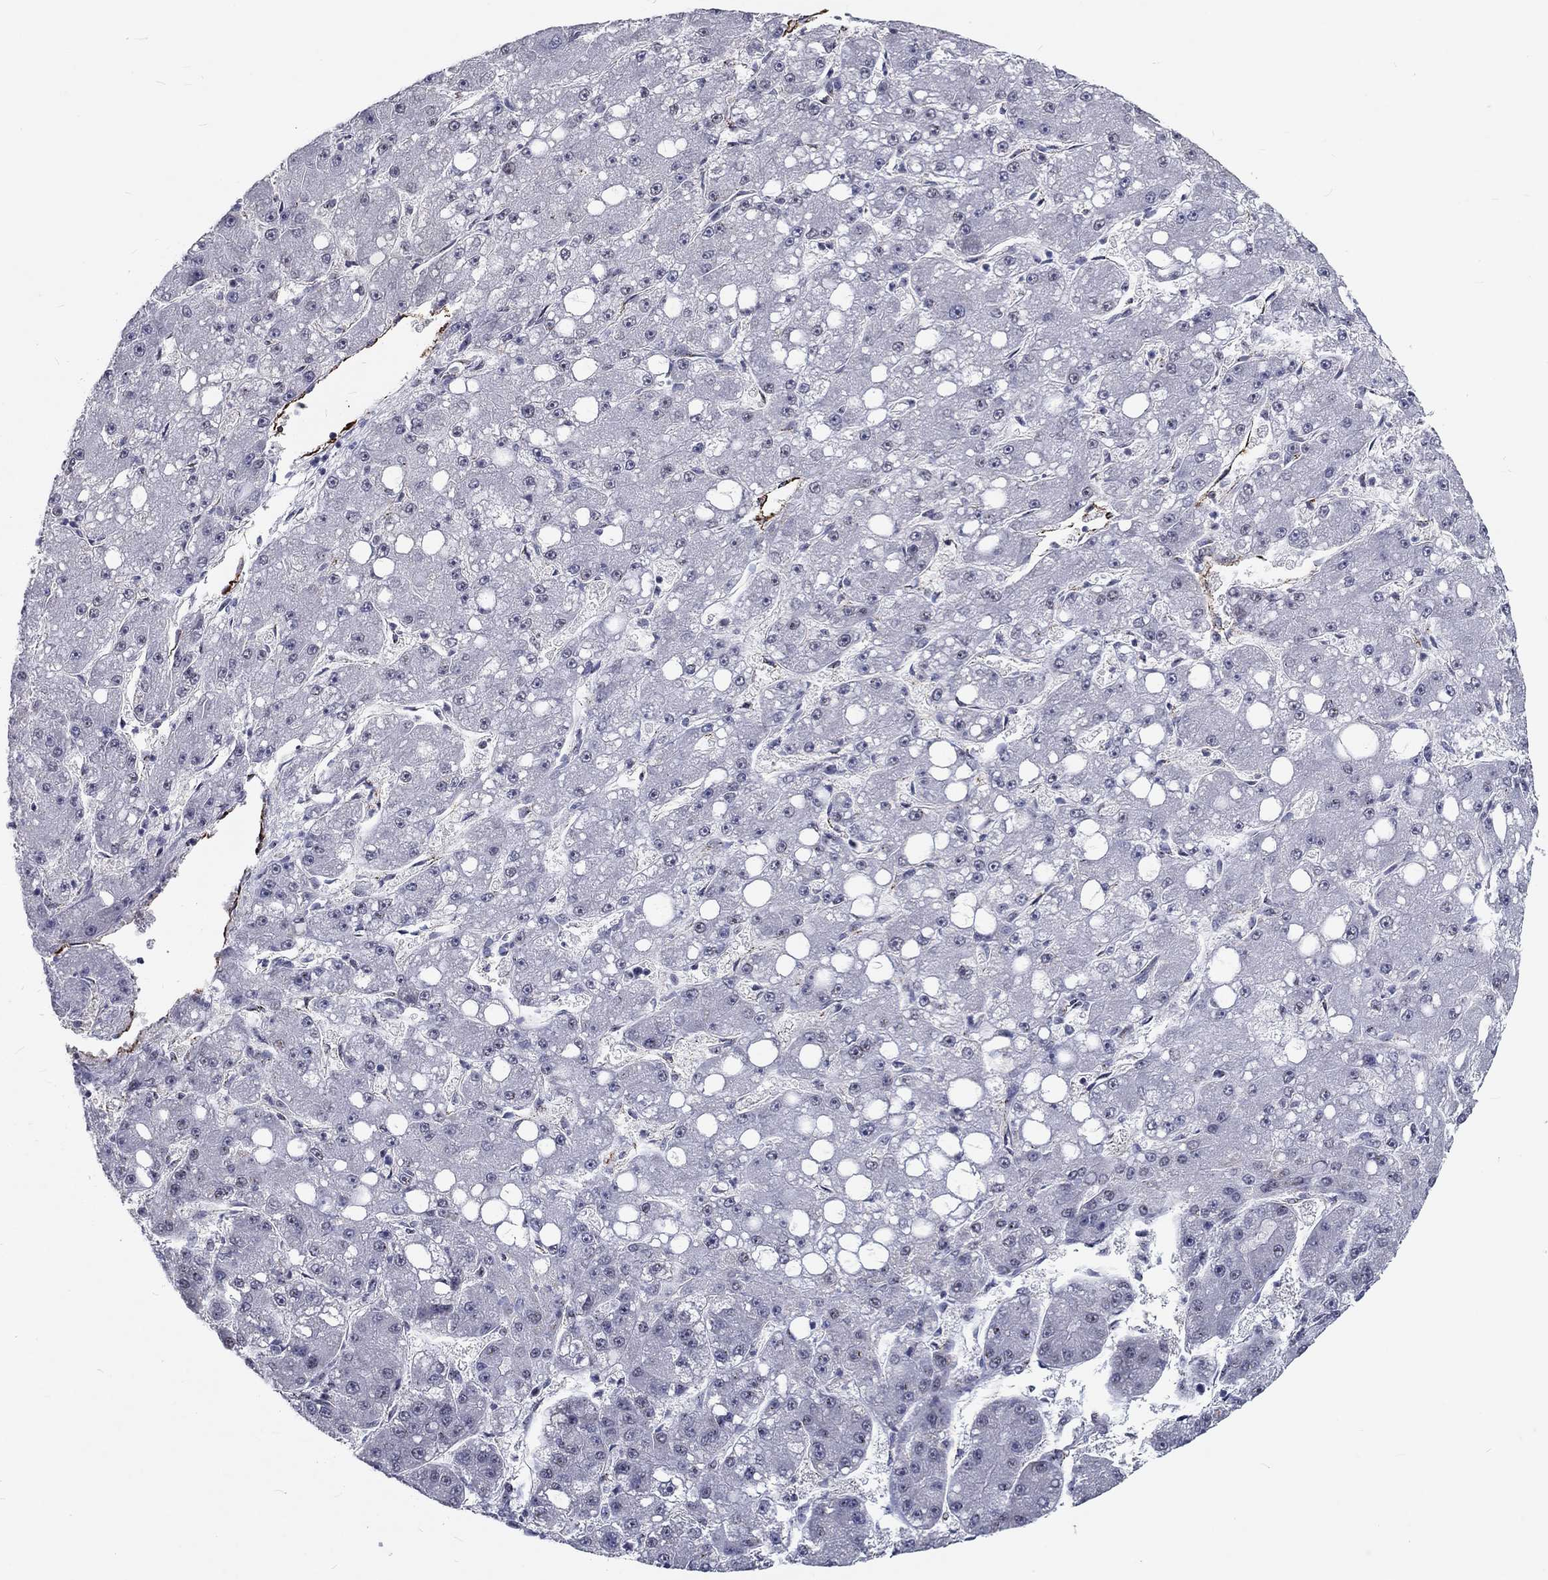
{"staining": {"intensity": "negative", "quantity": "none", "location": "none"}, "tissue": "liver cancer", "cell_type": "Tumor cells", "image_type": "cancer", "snomed": [{"axis": "morphology", "description": "Carcinoma, Hepatocellular, NOS"}, {"axis": "topography", "description": "Liver"}], "caption": "A histopathology image of human liver cancer is negative for staining in tumor cells.", "gene": "ZBED1", "patient": {"sex": "male", "age": 67}}